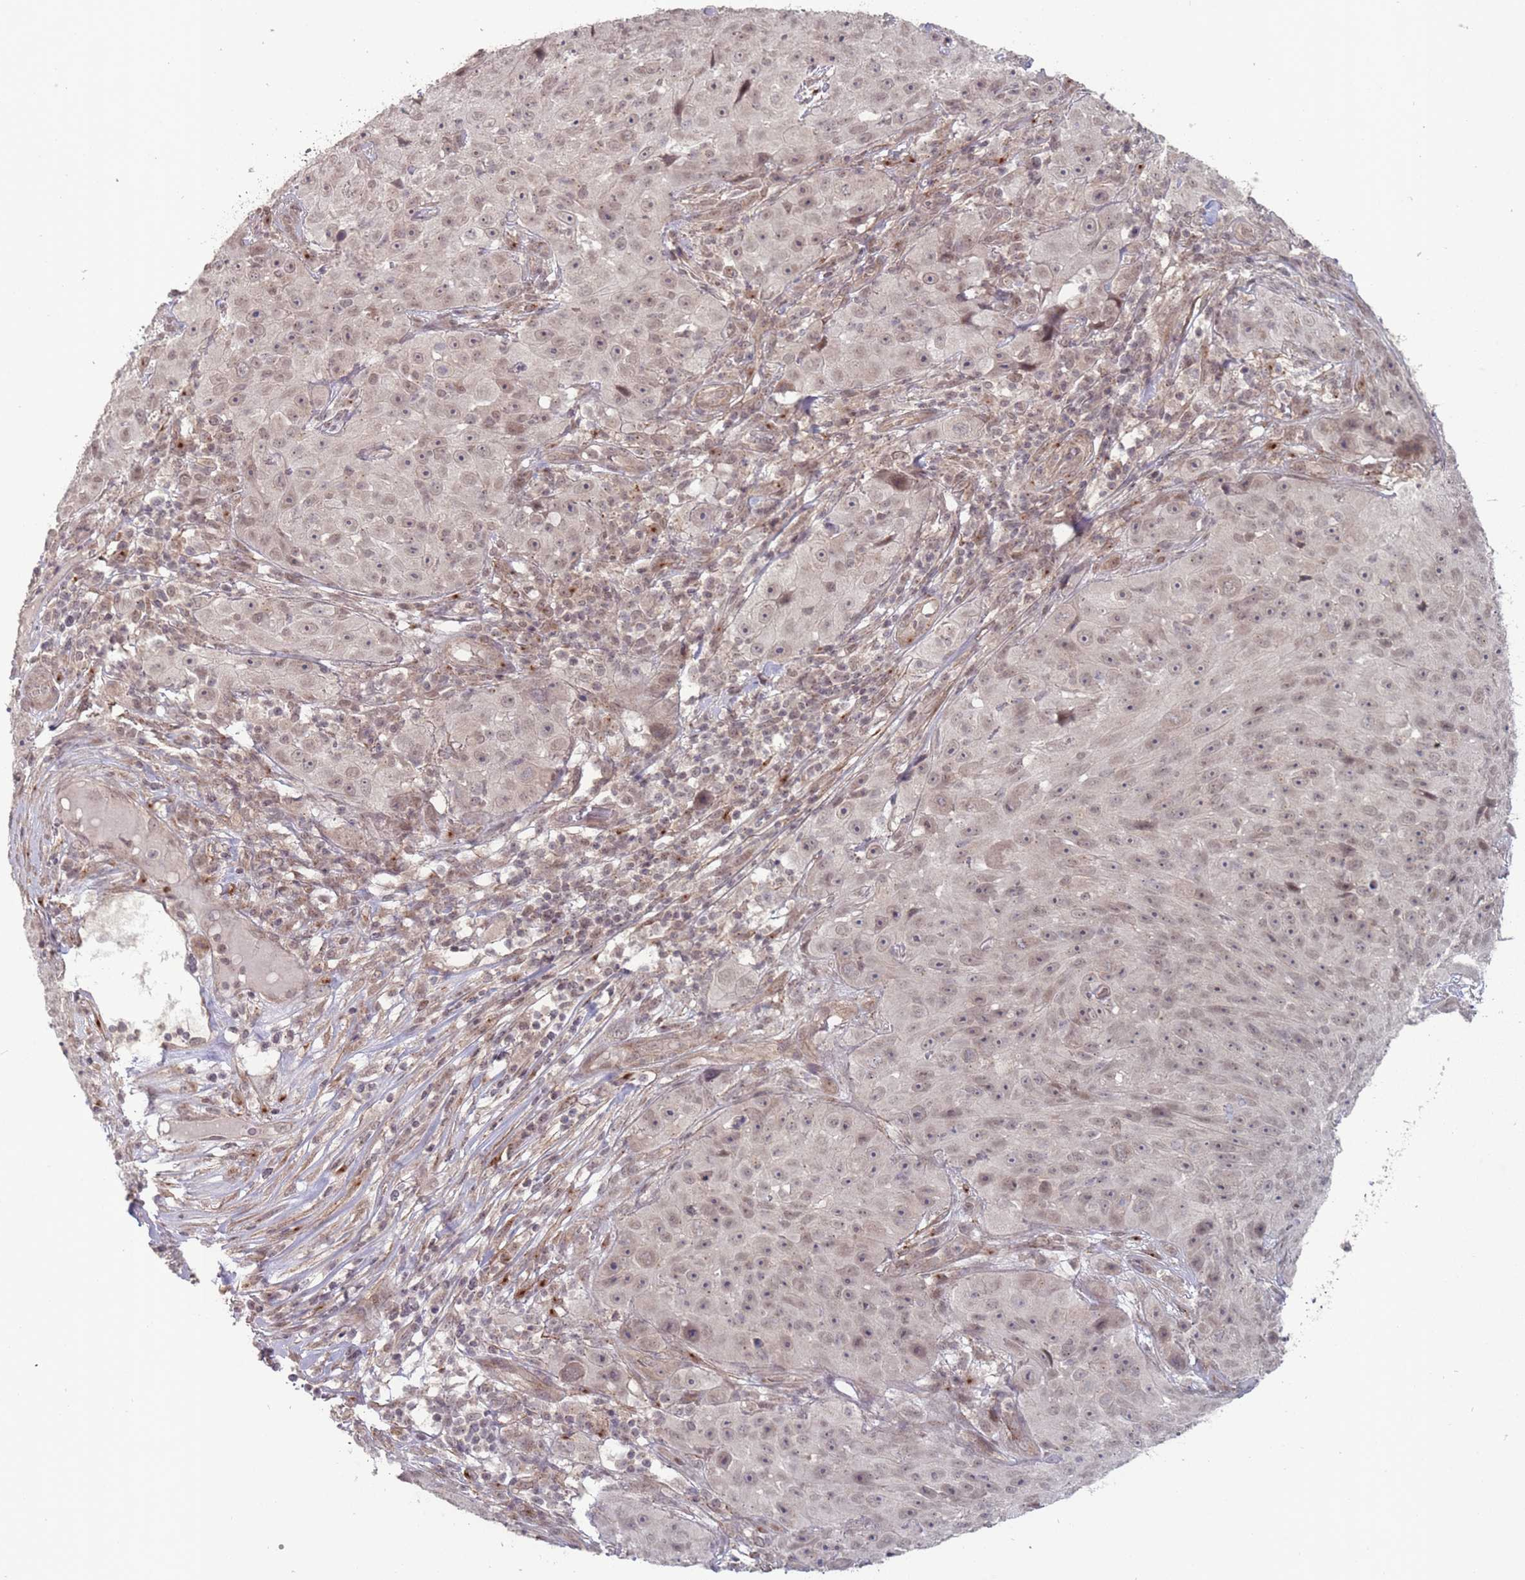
{"staining": {"intensity": "weak", "quantity": ">75%", "location": "nuclear"}, "tissue": "skin cancer", "cell_type": "Tumor cells", "image_type": "cancer", "snomed": [{"axis": "morphology", "description": "Squamous cell carcinoma, NOS"}, {"axis": "topography", "description": "Skin"}], "caption": "Immunohistochemical staining of squamous cell carcinoma (skin) demonstrates low levels of weak nuclear staining in about >75% of tumor cells.", "gene": "CNTRL", "patient": {"sex": "female", "age": 87}}